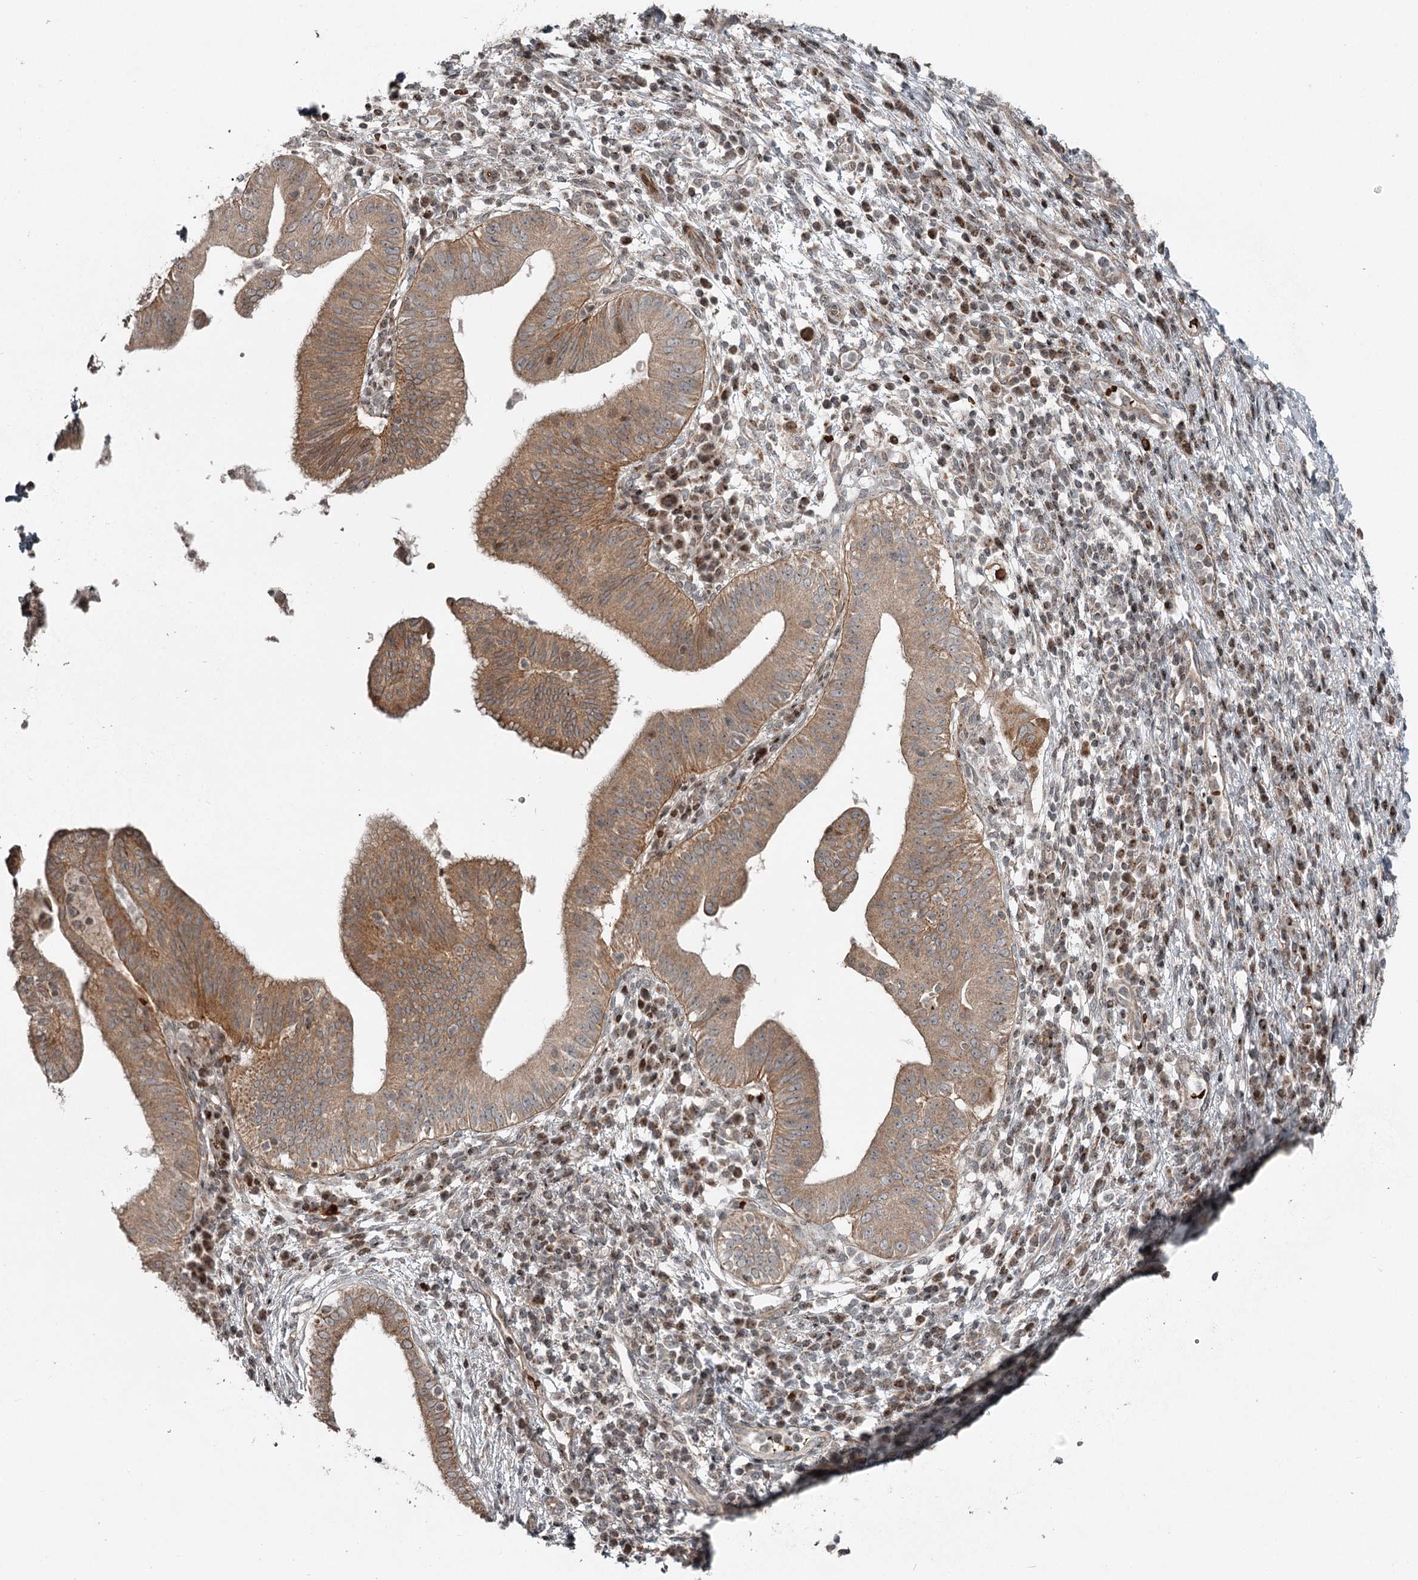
{"staining": {"intensity": "moderate", "quantity": ">75%", "location": "cytoplasmic/membranous"}, "tissue": "pancreatic cancer", "cell_type": "Tumor cells", "image_type": "cancer", "snomed": [{"axis": "morphology", "description": "Adenocarcinoma, NOS"}, {"axis": "topography", "description": "Pancreas"}], "caption": "Adenocarcinoma (pancreatic) tissue shows moderate cytoplasmic/membranous staining in approximately >75% of tumor cells, visualized by immunohistochemistry. (brown staining indicates protein expression, while blue staining denotes nuclei).", "gene": "RASSF8", "patient": {"sex": "male", "age": 68}}